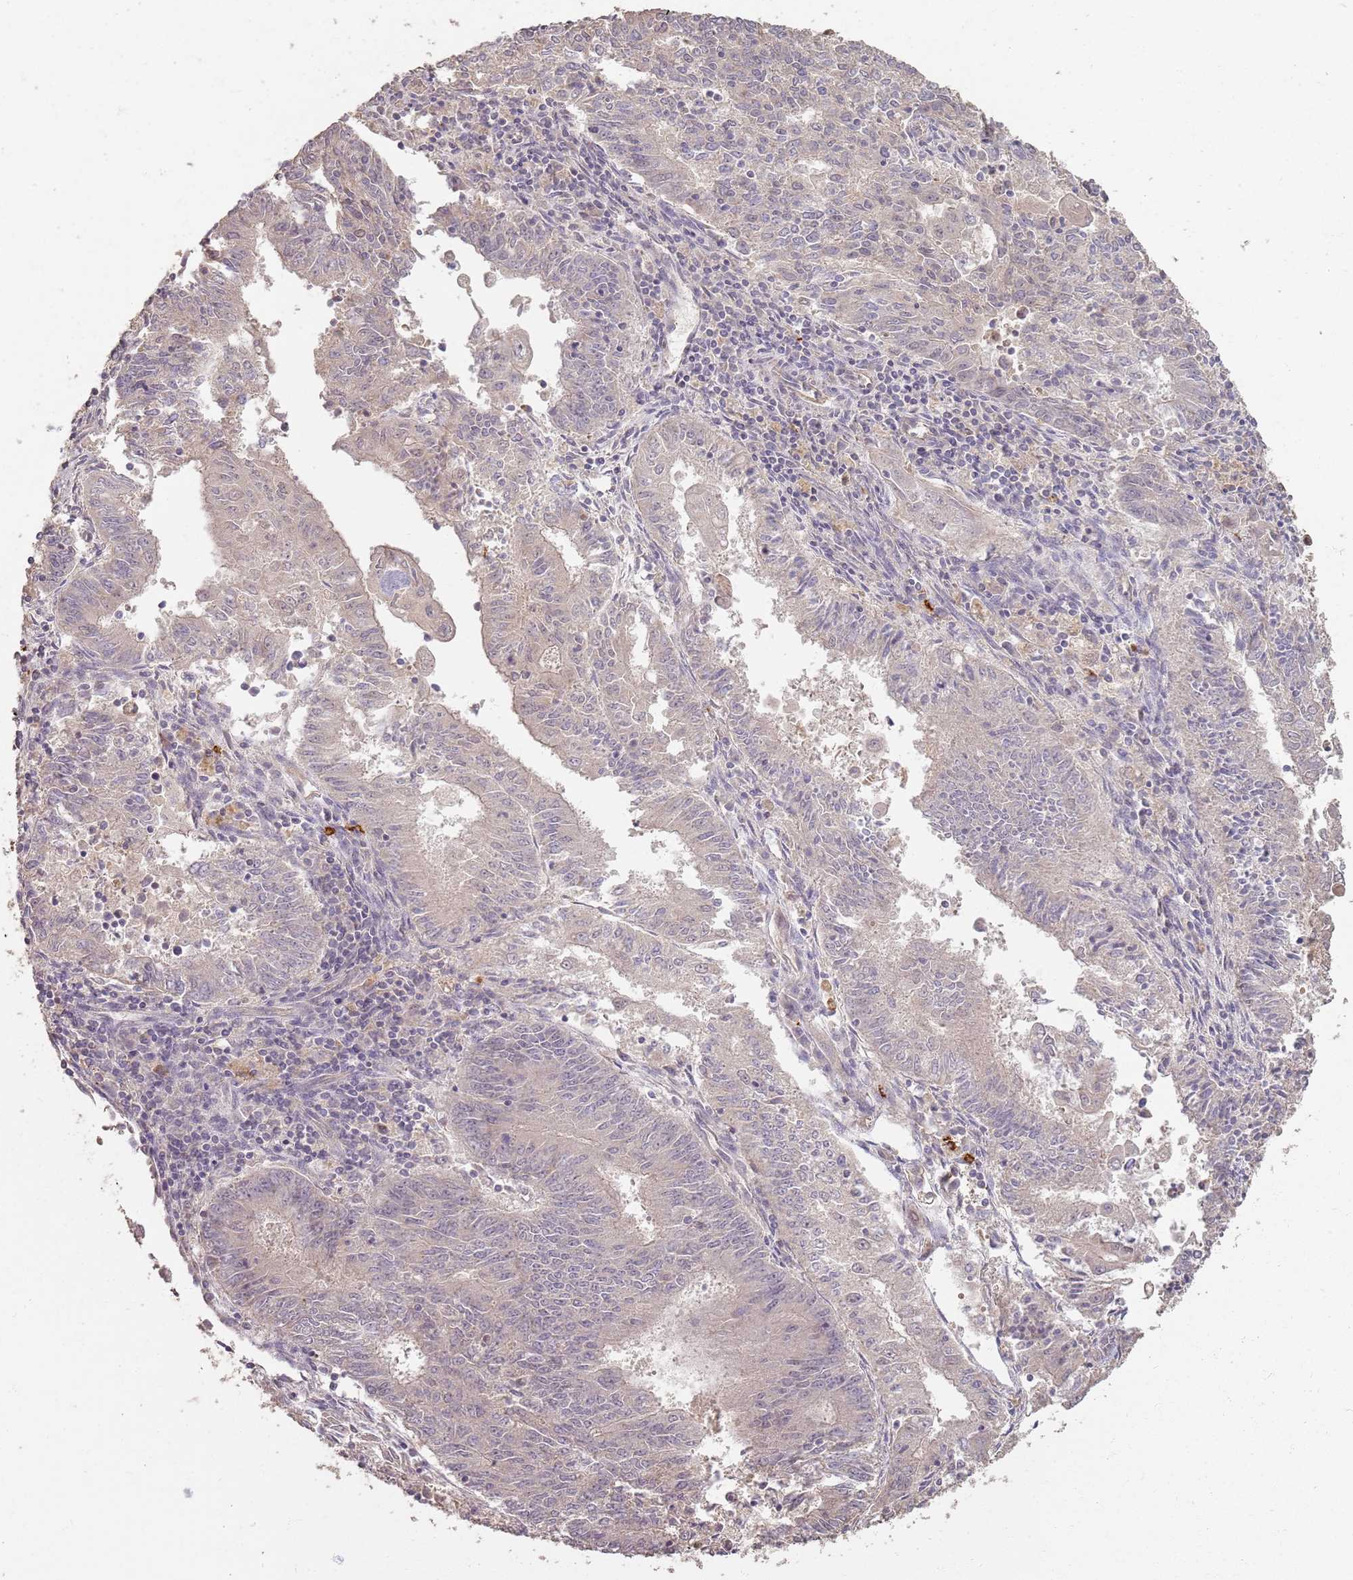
{"staining": {"intensity": "weak", "quantity": "25%-75%", "location": "cytoplasmic/membranous"}, "tissue": "endometrial cancer", "cell_type": "Tumor cells", "image_type": "cancer", "snomed": [{"axis": "morphology", "description": "Adenocarcinoma, NOS"}, {"axis": "topography", "description": "Endometrium"}], "caption": "Approximately 25%-75% of tumor cells in human endometrial adenocarcinoma reveal weak cytoplasmic/membranous protein positivity as visualized by brown immunohistochemical staining.", "gene": "CCDC168", "patient": {"sex": "female", "age": 59}}